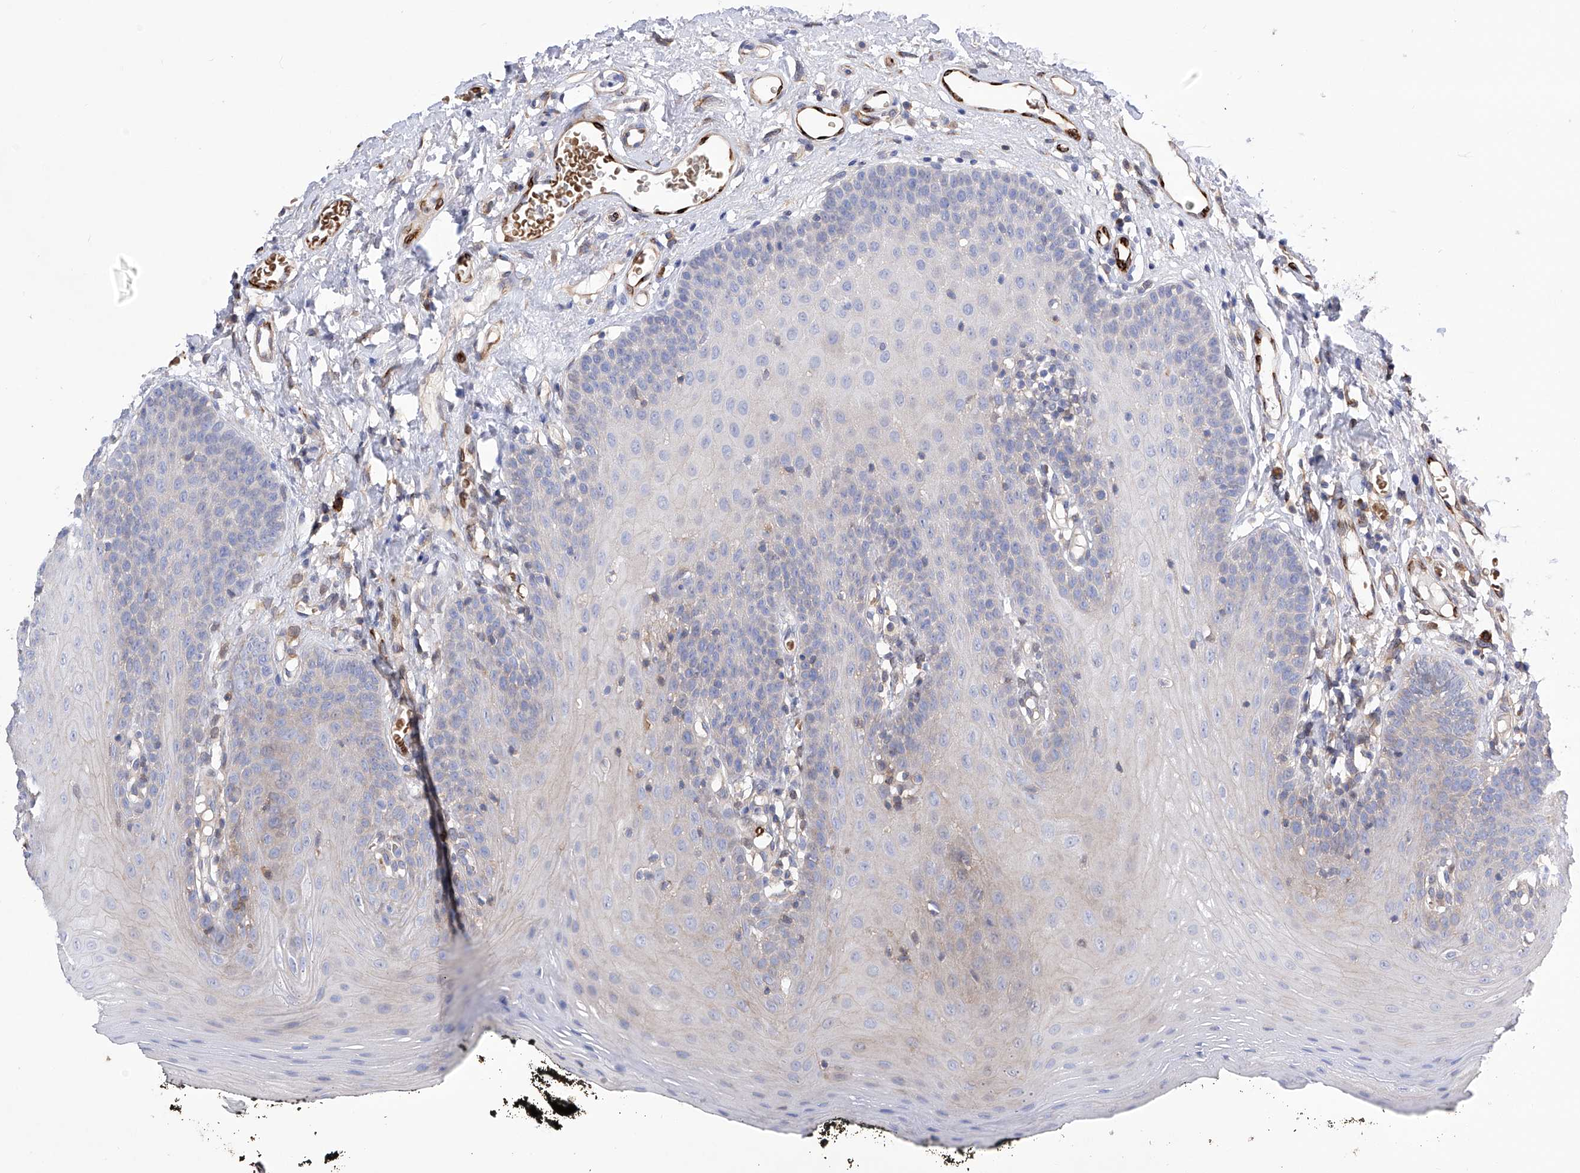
{"staining": {"intensity": "negative", "quantity": "none", "location": "none"}, "tissue": "oral mucosa", "cell_type": "Squamous epithelial cells", "image_type": "normal", "snomed": [{"axis": "morphology", "description": "Normal tissue, NOS"}, {"axis": "topography", "description": "Oral tissue"}], "caption": "Immunohistochemistry of benign human oral mucosa displays no positivity in squamous epithelial cells.", "gene": "NFATC4", "patient": {"sex": "male", "age": 74}}